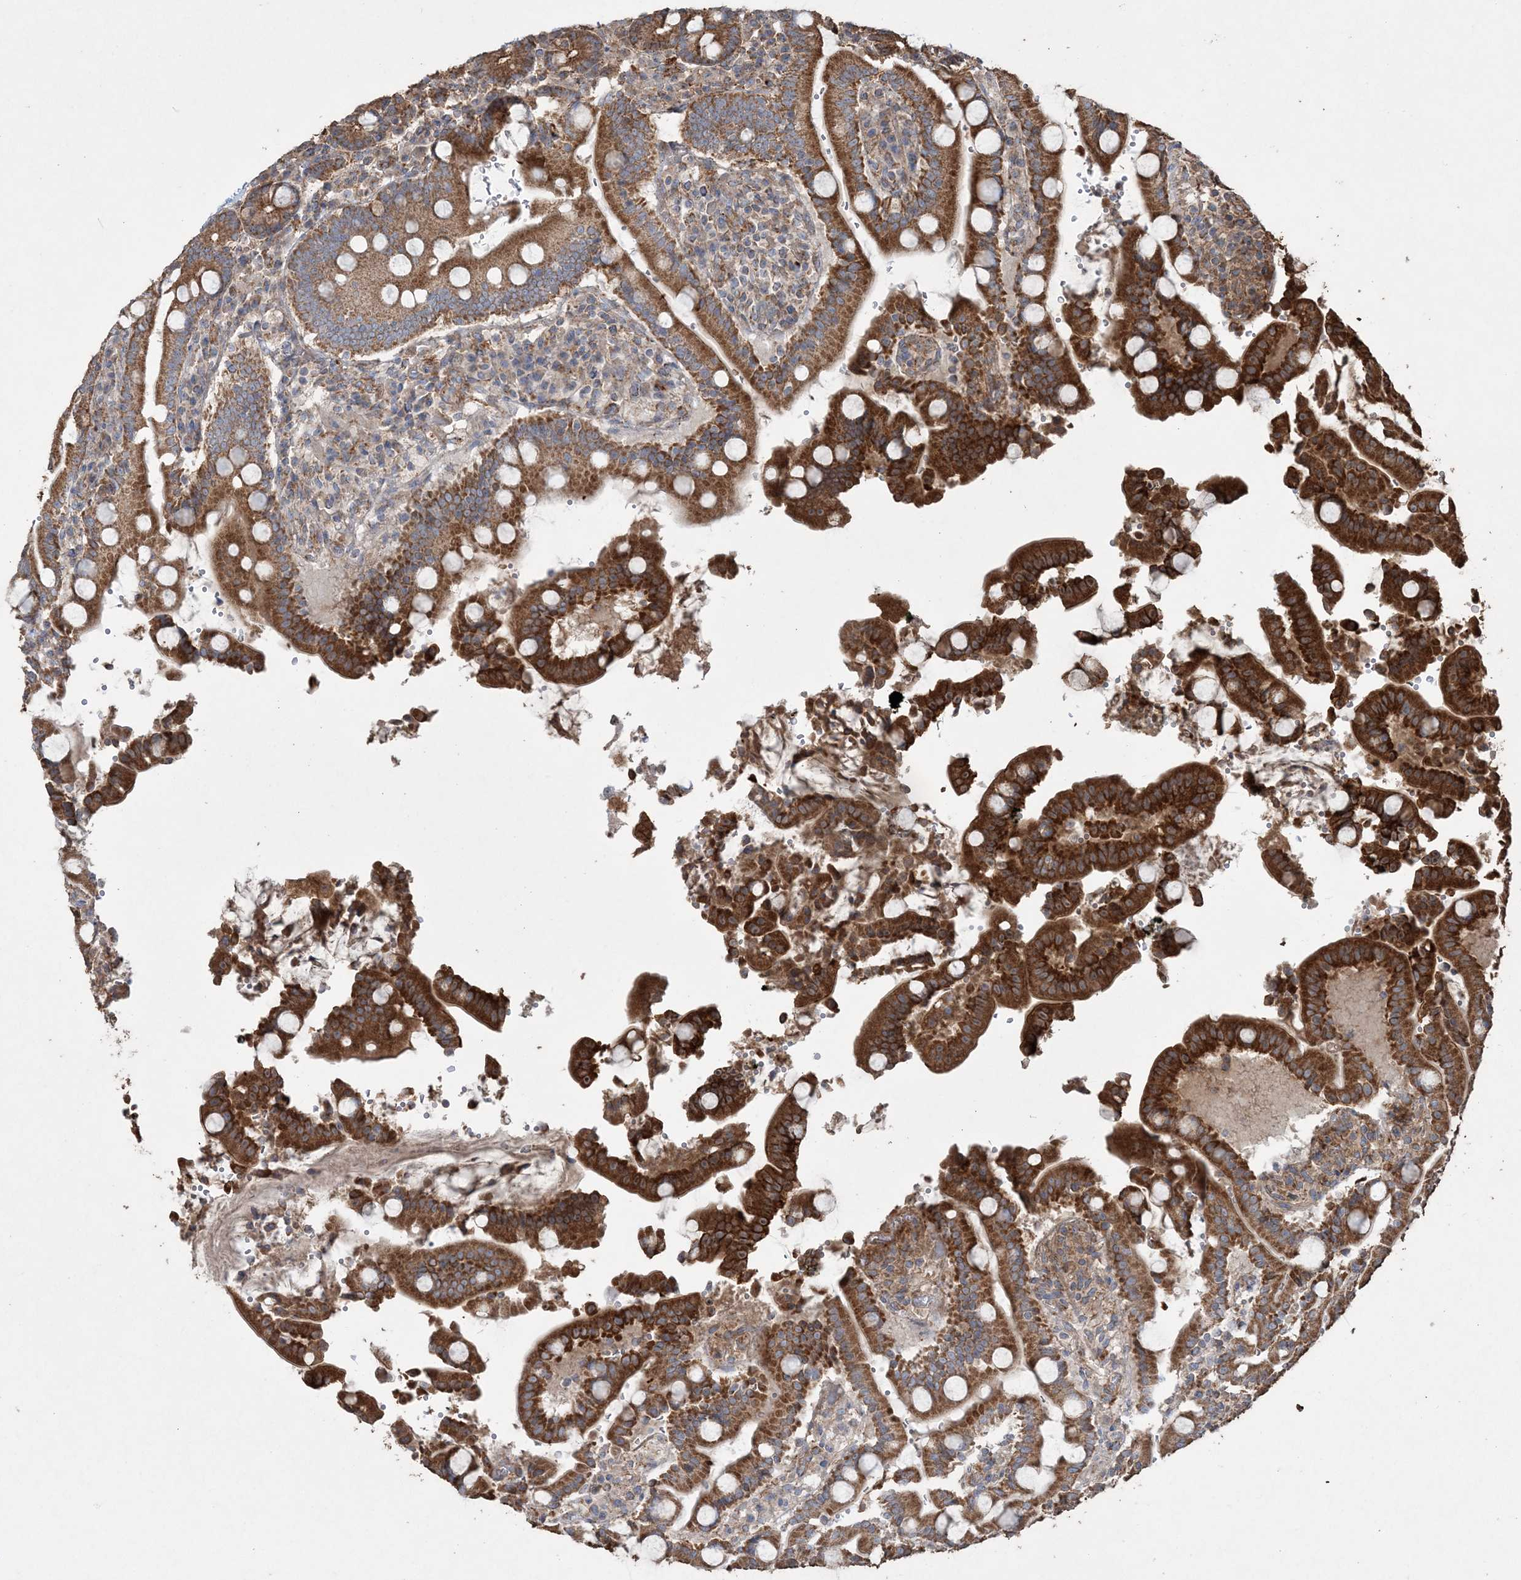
{"staining": {"intensity": "strong", "quantity": ">75%", "location": "cytoplasmic/membranous"}, "tissue": "duodenum", "cell_type": "Glandular cells", "image_type": "normal", "snomed": [{"axis": "morphology", "description": "Normal tissue, NOS"}, {"axis": "topography", "description": "Small intestine, NOS"}], "caption": "The micrograph exhibits a brown stain indicating the presence of a protein in the cytoplasmic/membranous of glandular cells in duodenum.", "gene": "TTC7A", "patient": {"sex": "female", "age": 71}}